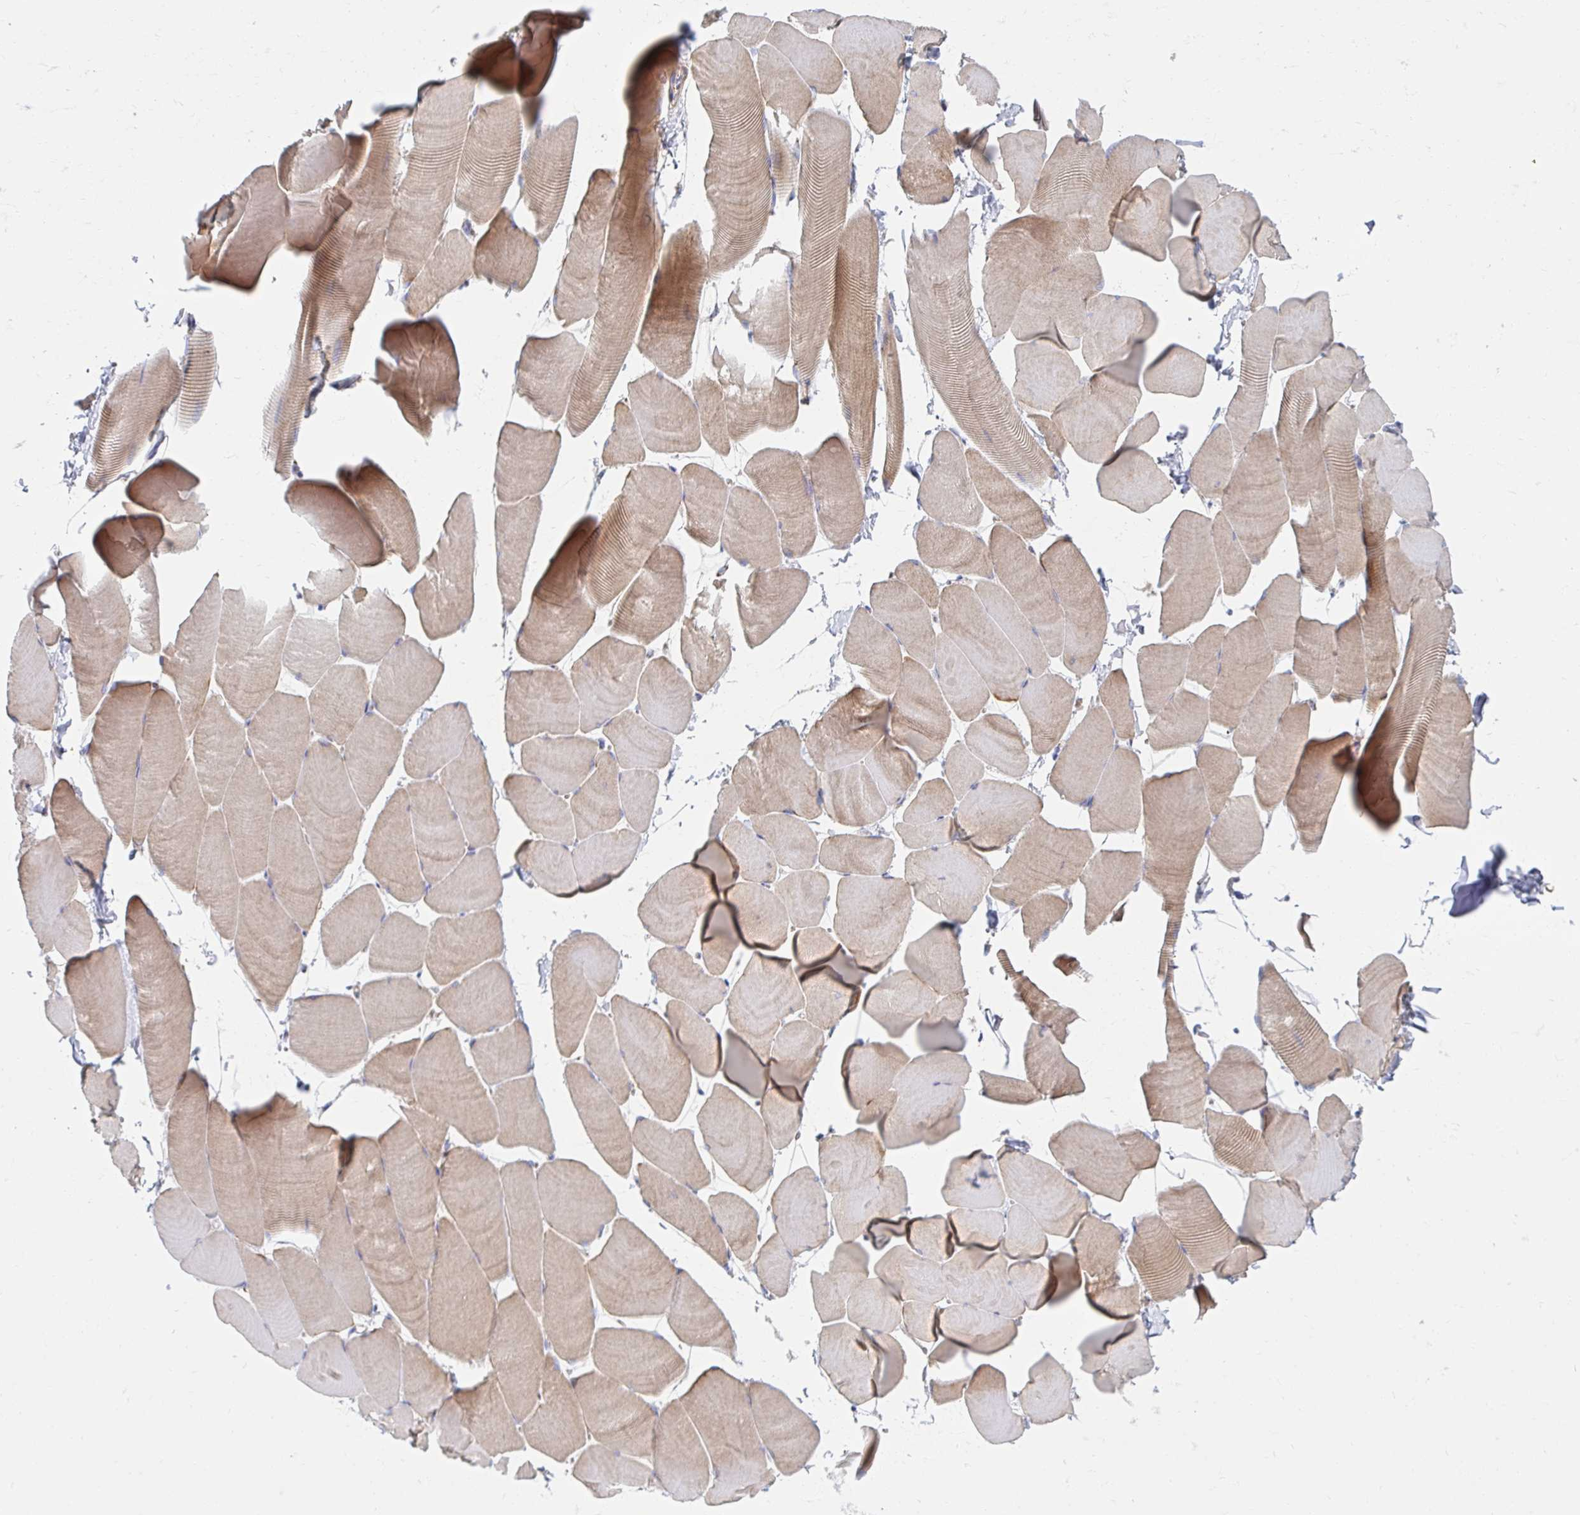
{"staining": {"intensity": "weak", "quantity": ">75%", "location": "cytoplasmic/membranous"}, "tissue": "skeletal muscle", "cell_type": "Myocytes", "image_type": "normal", "snomed": [{"axis": "morphology", "description": "Normal tissue, NOS"}, {"axis": "topography", "description": "Skeletal muscle"}], "caption": "The histopathology image demonstrates staining of unremarkable skeletal muscle, revealing weak cytoplasmic/membranous protein positivity (brown color) within myocytes. The protein of interest is shown in brown color, while the nuclei are stained blue.", "gene": "MAVS", "patient": {"sex": "male", "age": 25}}